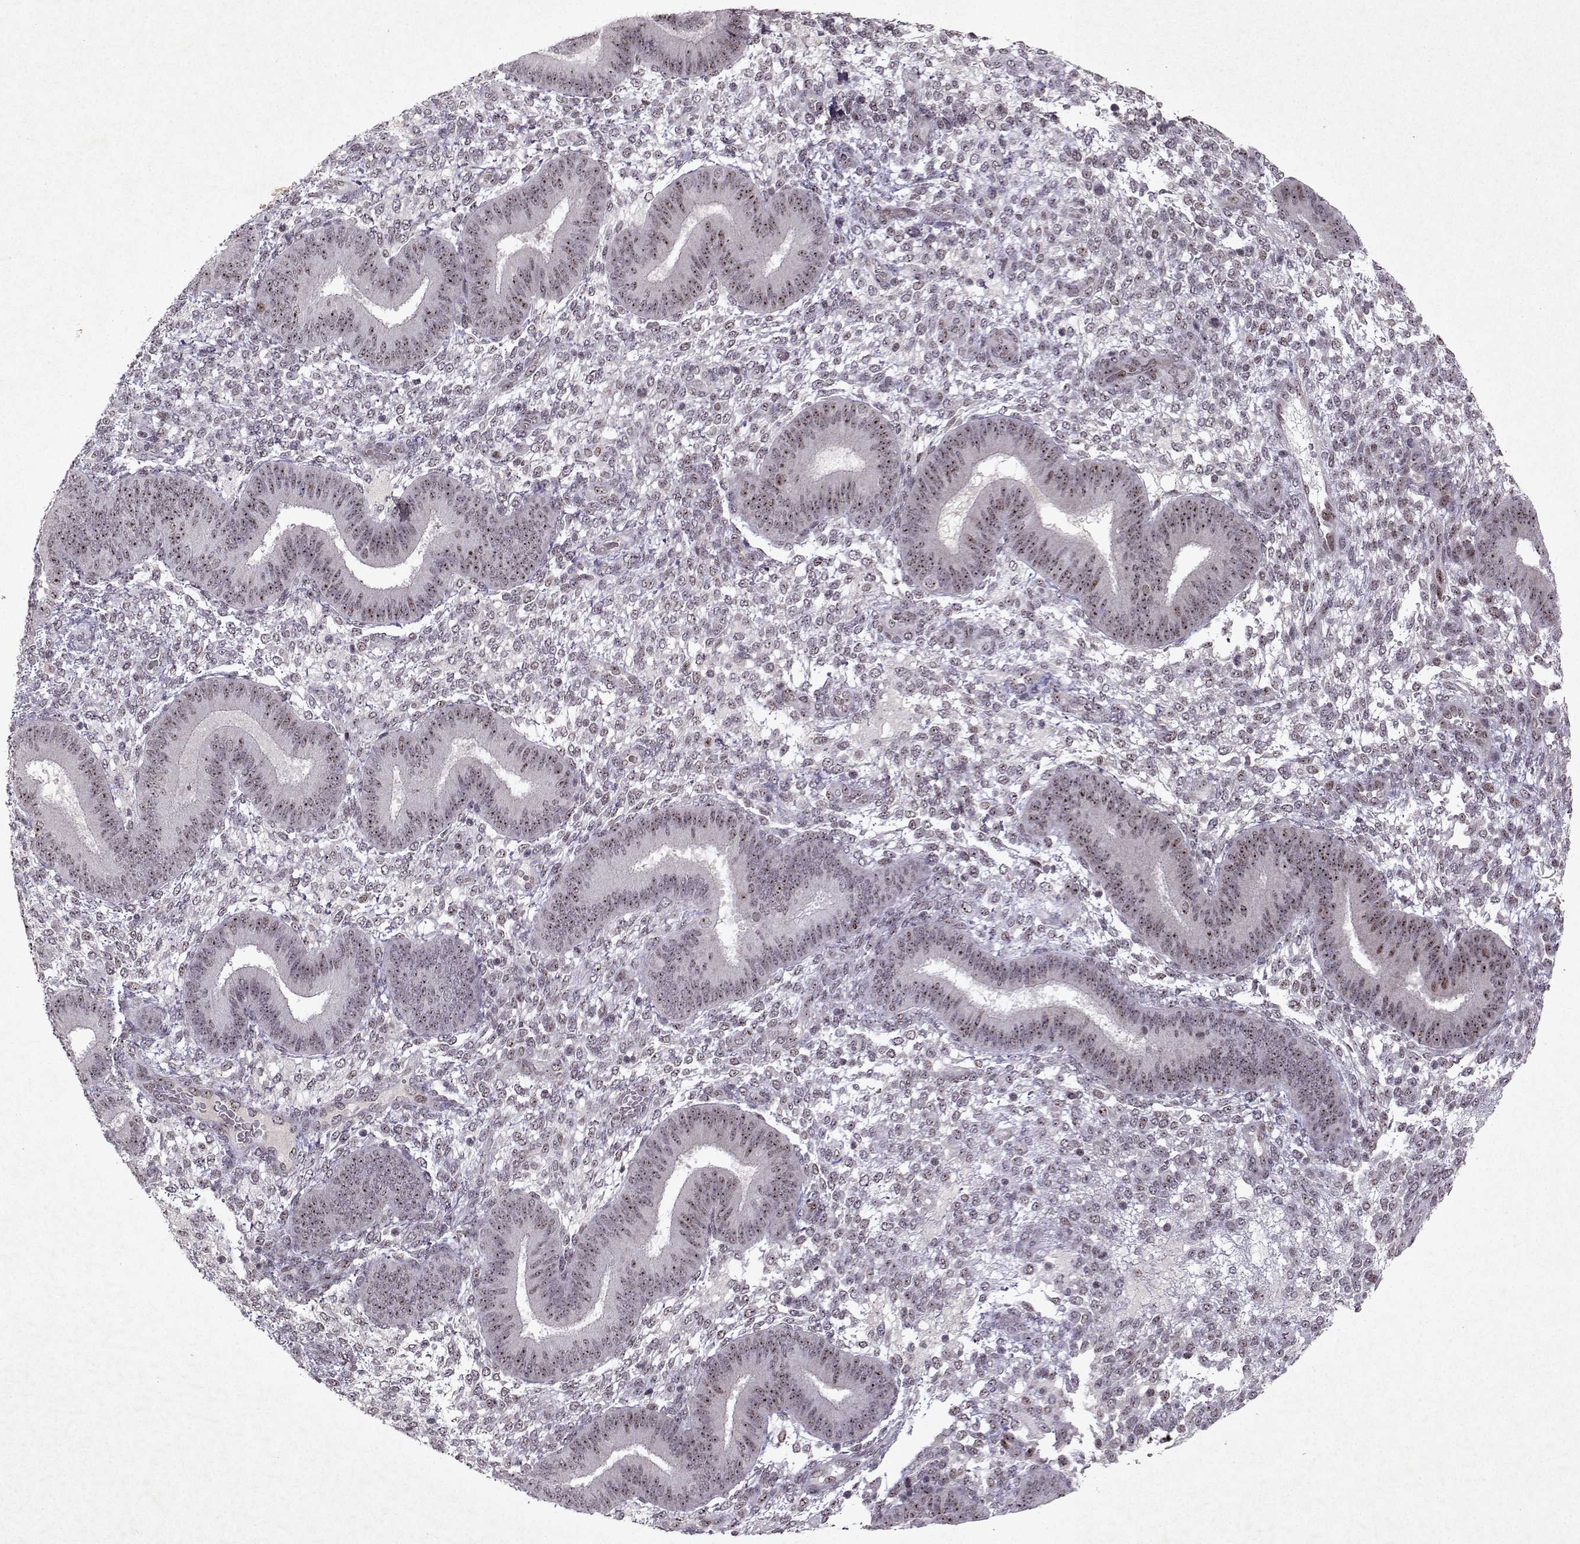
{"staining": {"intensity": "weak", "quantity": "<25%", "location": "nuclear"}, "tissue": "endometrium", "cell_type": "Cells in endometrial stroma", "image_type": "normal", "snomed": [{"axis": "morphology", "description": "Normal tissue, NOS"}, {"axis": "topography", "description": "Endometrium"}], "caption": "Protein analysis of normal endometrium displays no significant expression in cells in endometrial stroma.", "gene": "DDX56", "patient": {"sex": "female", "age": 39}}